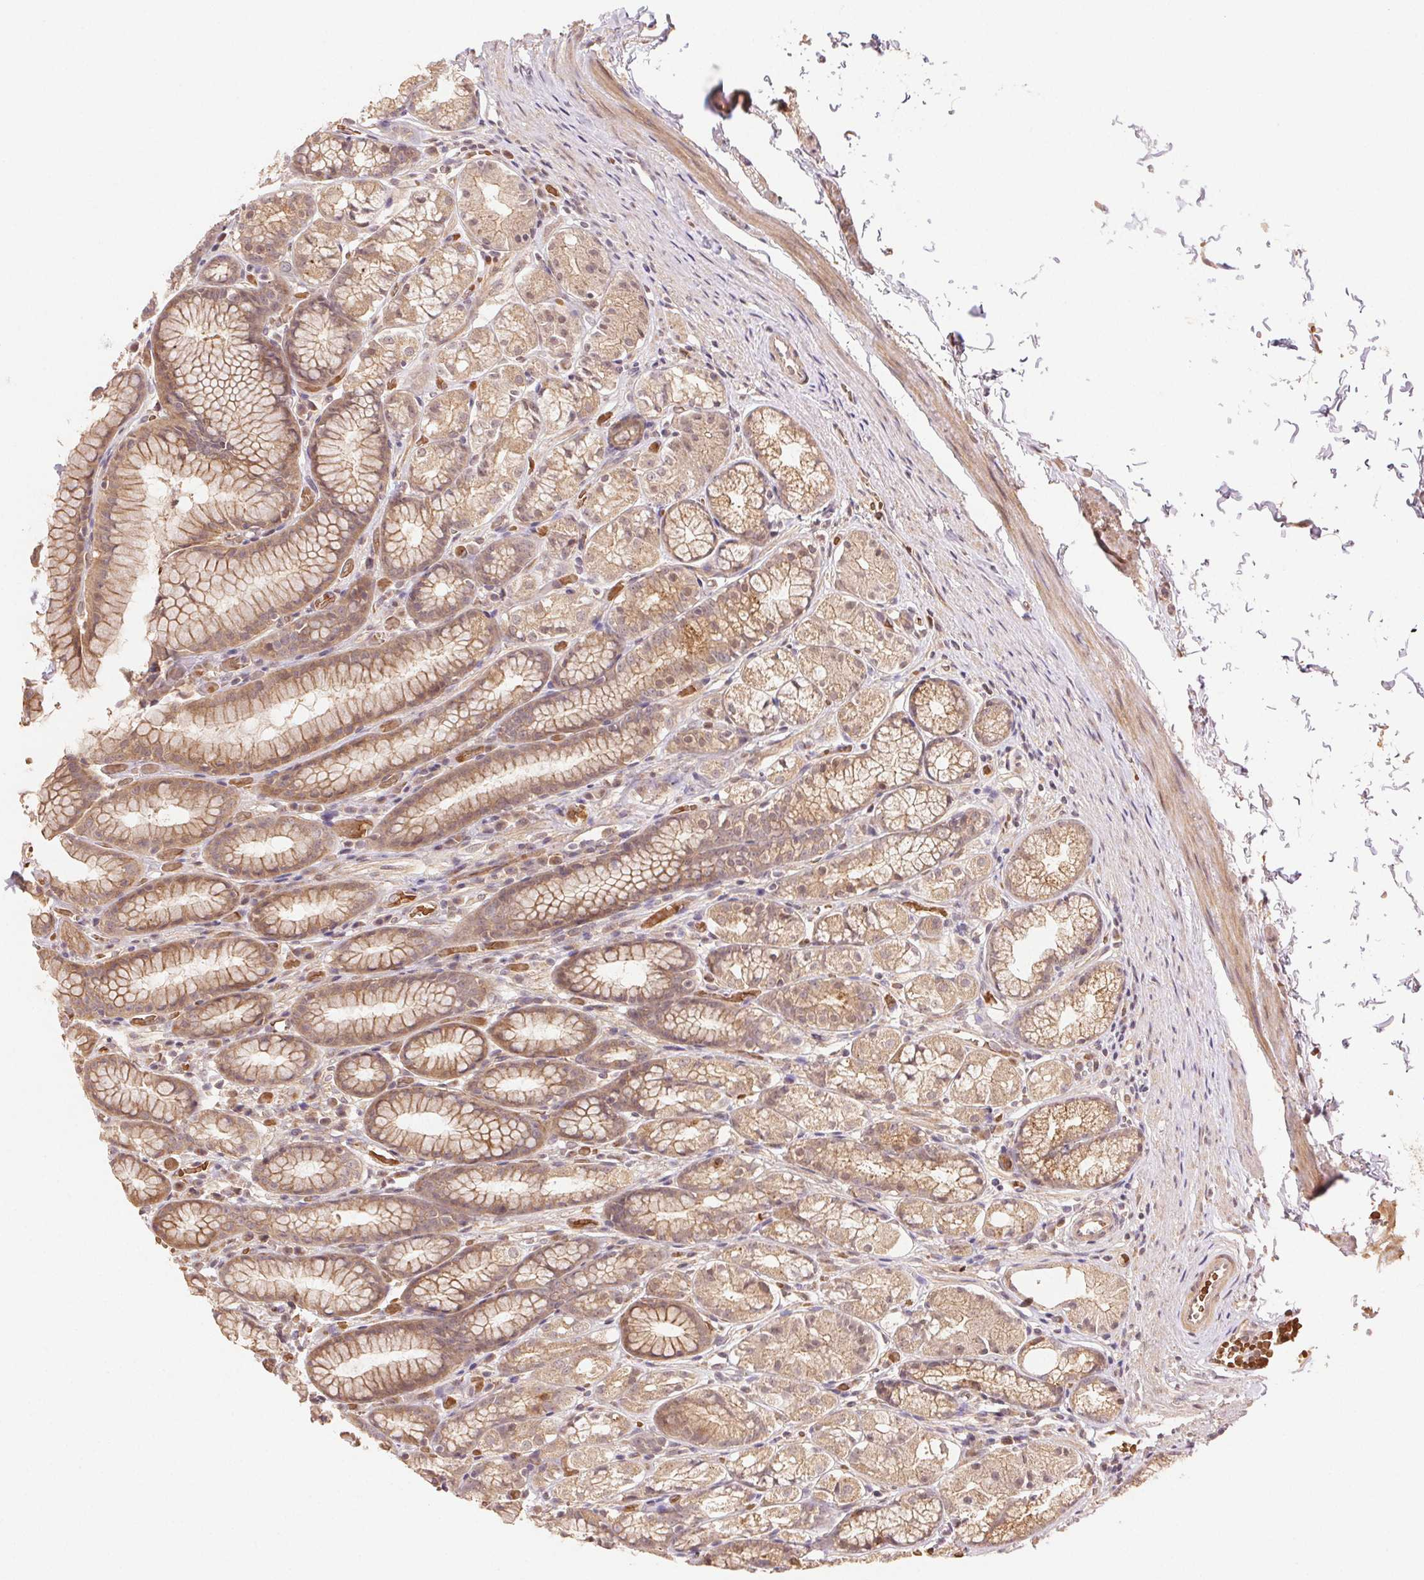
{"staining": {"intensity": "moderate", "quantity": ">75%", "location": "cytoplasmic/membranous"}, "tissue": "stomach", "cell_type": "Glandular cells", "image_type": "normal", "snomed": [{"axis": "morphology", "description": "Normal tissue, NOS"}, {"axis": "topography", "description": "Stomach"}], "caption": "Protein staining of benign stomach reveals moderate cytoplasmic/membranous positivity in approximately >75% of glandular cells.", "gene": "KLHL15", "patient": {"sex": "male", "age": 70}}